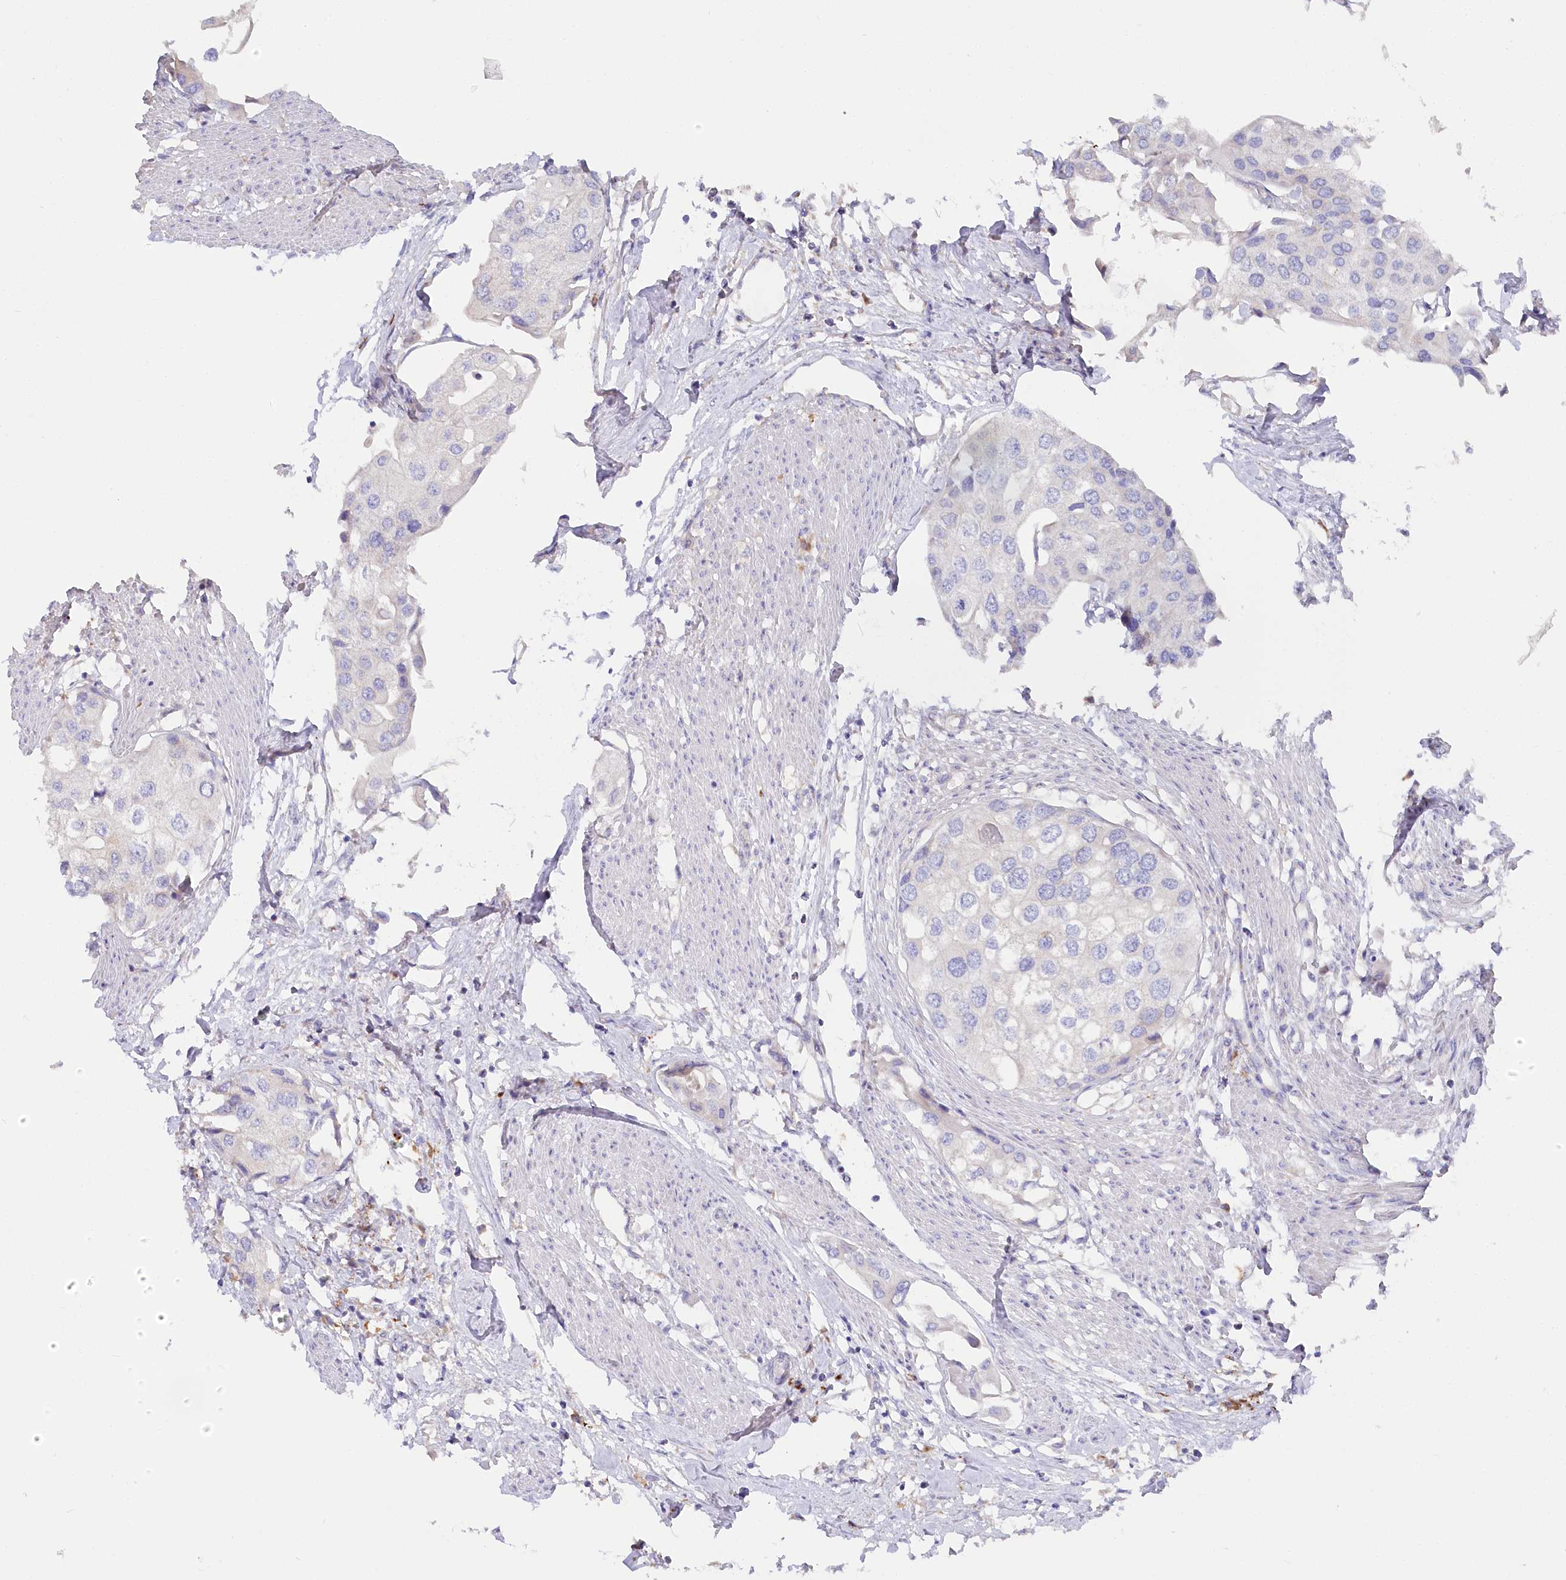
{"staining": {"intensity": "negative", "quantity": "none", "location": "none"}, "tissue": "urothelial cancer", "cell_type": "Tumor cells", "image_type": "cancer", "snomed": [{"axis": "morphology", "description": "Urothelial carcinoma, High grade"}, {"axis": "topography", "description": "Urinary bladder"}], "caption": "Immunohistochemical staining of high-grade urothelial carcinoma exhibits no significant positivity in tumor cells.", "gene": "POGLUT1", "patient": {"sex": "male", "age": 64}}